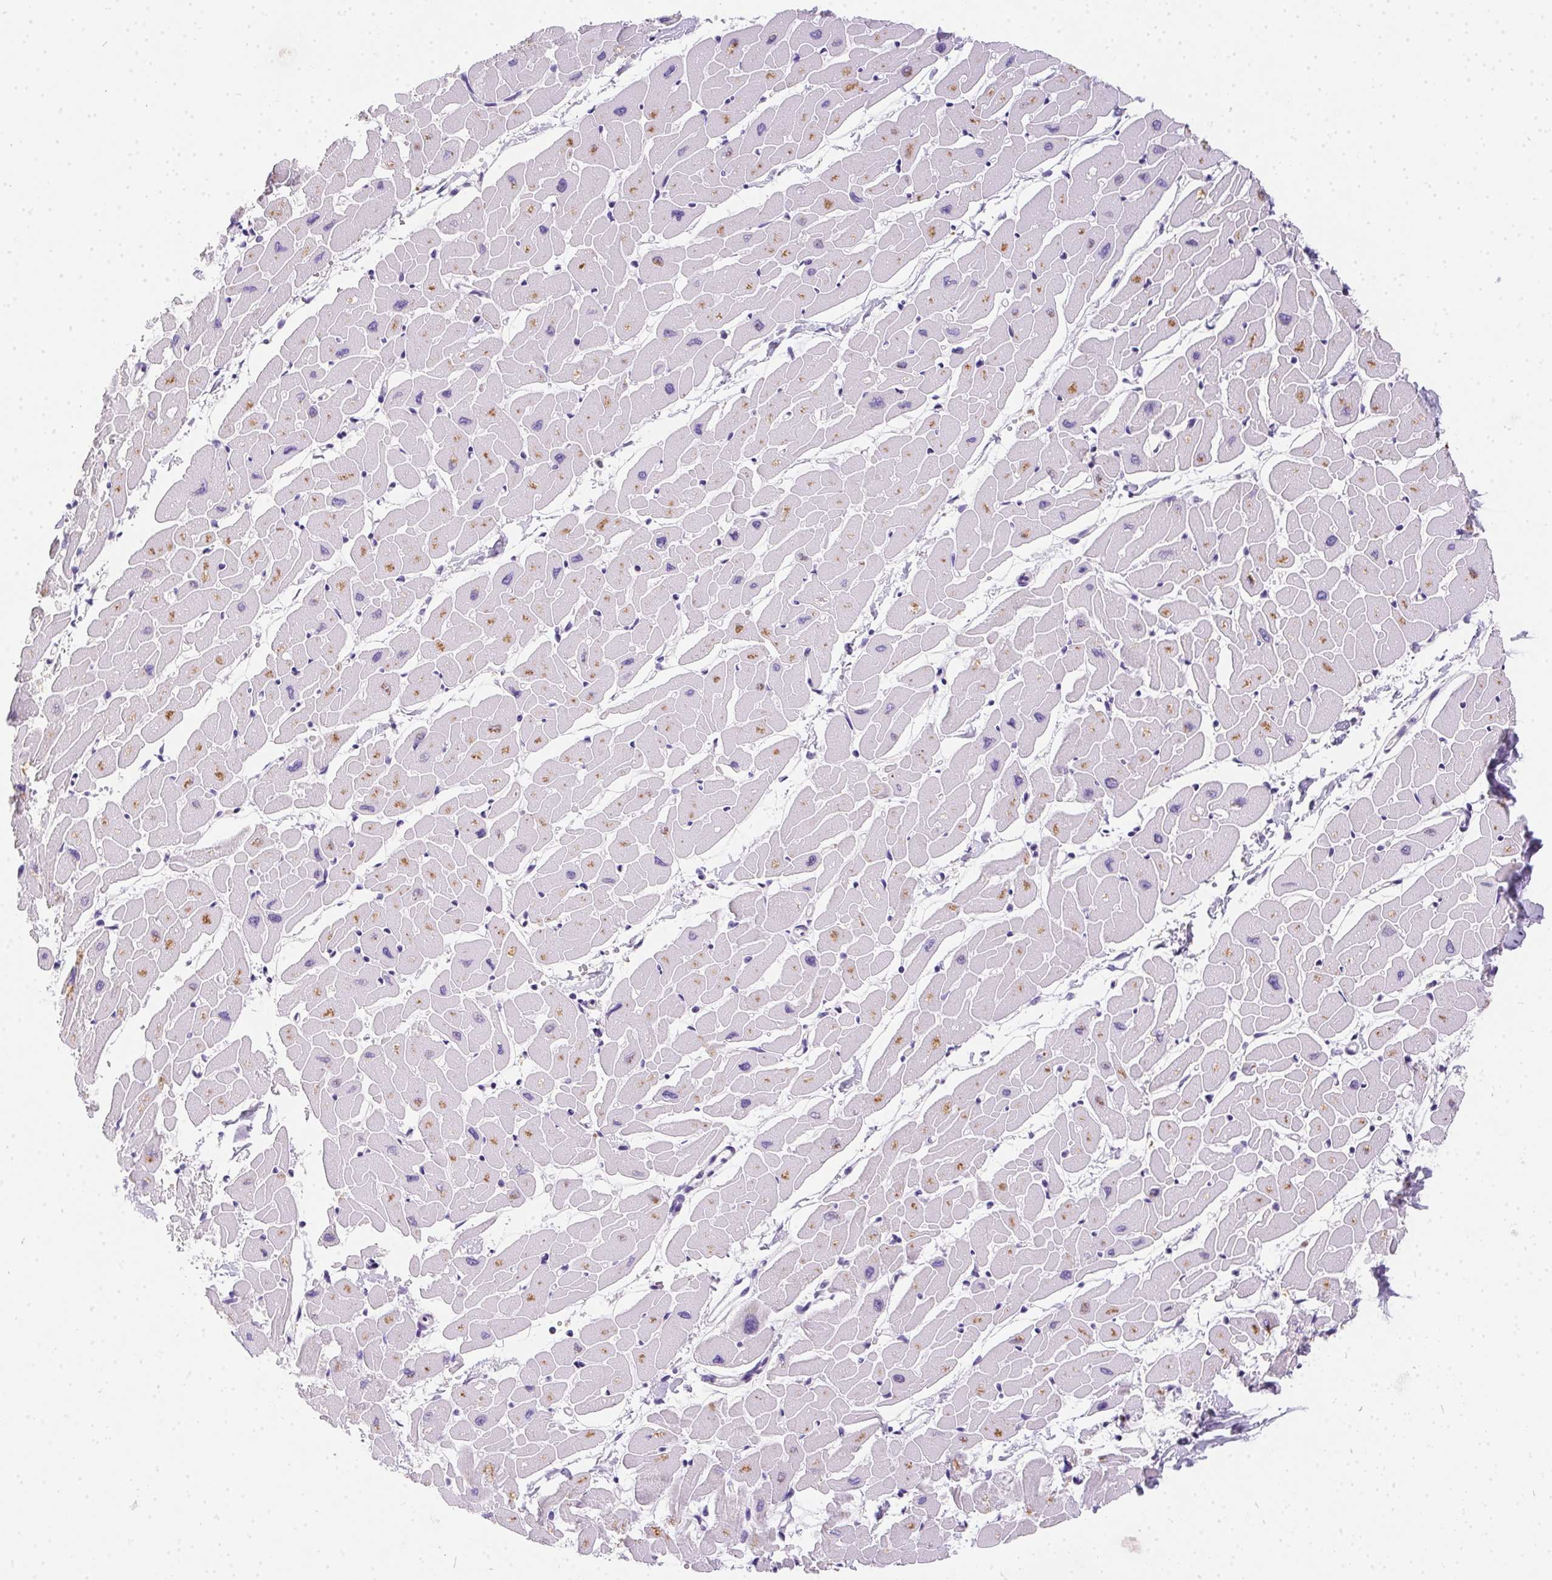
{"staining": {"intensity": "moderate", "quantity": "<25%", "location": "cytoplasmic/membranous"}, "tissue": "heart muscle", "cell_type": "Cardiomyocytes", "image_type": "normal", "snomed": [{"axis": "morphology", "description": "Normal tissue, NOS"}, {"axis": "topography", "description": "Heart"}], "caption": "IHC photomicrograph of benign heart muscle: heart muscle stained using immunohistochemistry demonstrates low levels of moderate protein expression localized specifically in the cytoplasmic/membranous of cardiomyocytes, appearing as a cytoplasmic/membranous brown color.", "gene": "SSTR4", "patient": {"sex": "male", "age": 57}}